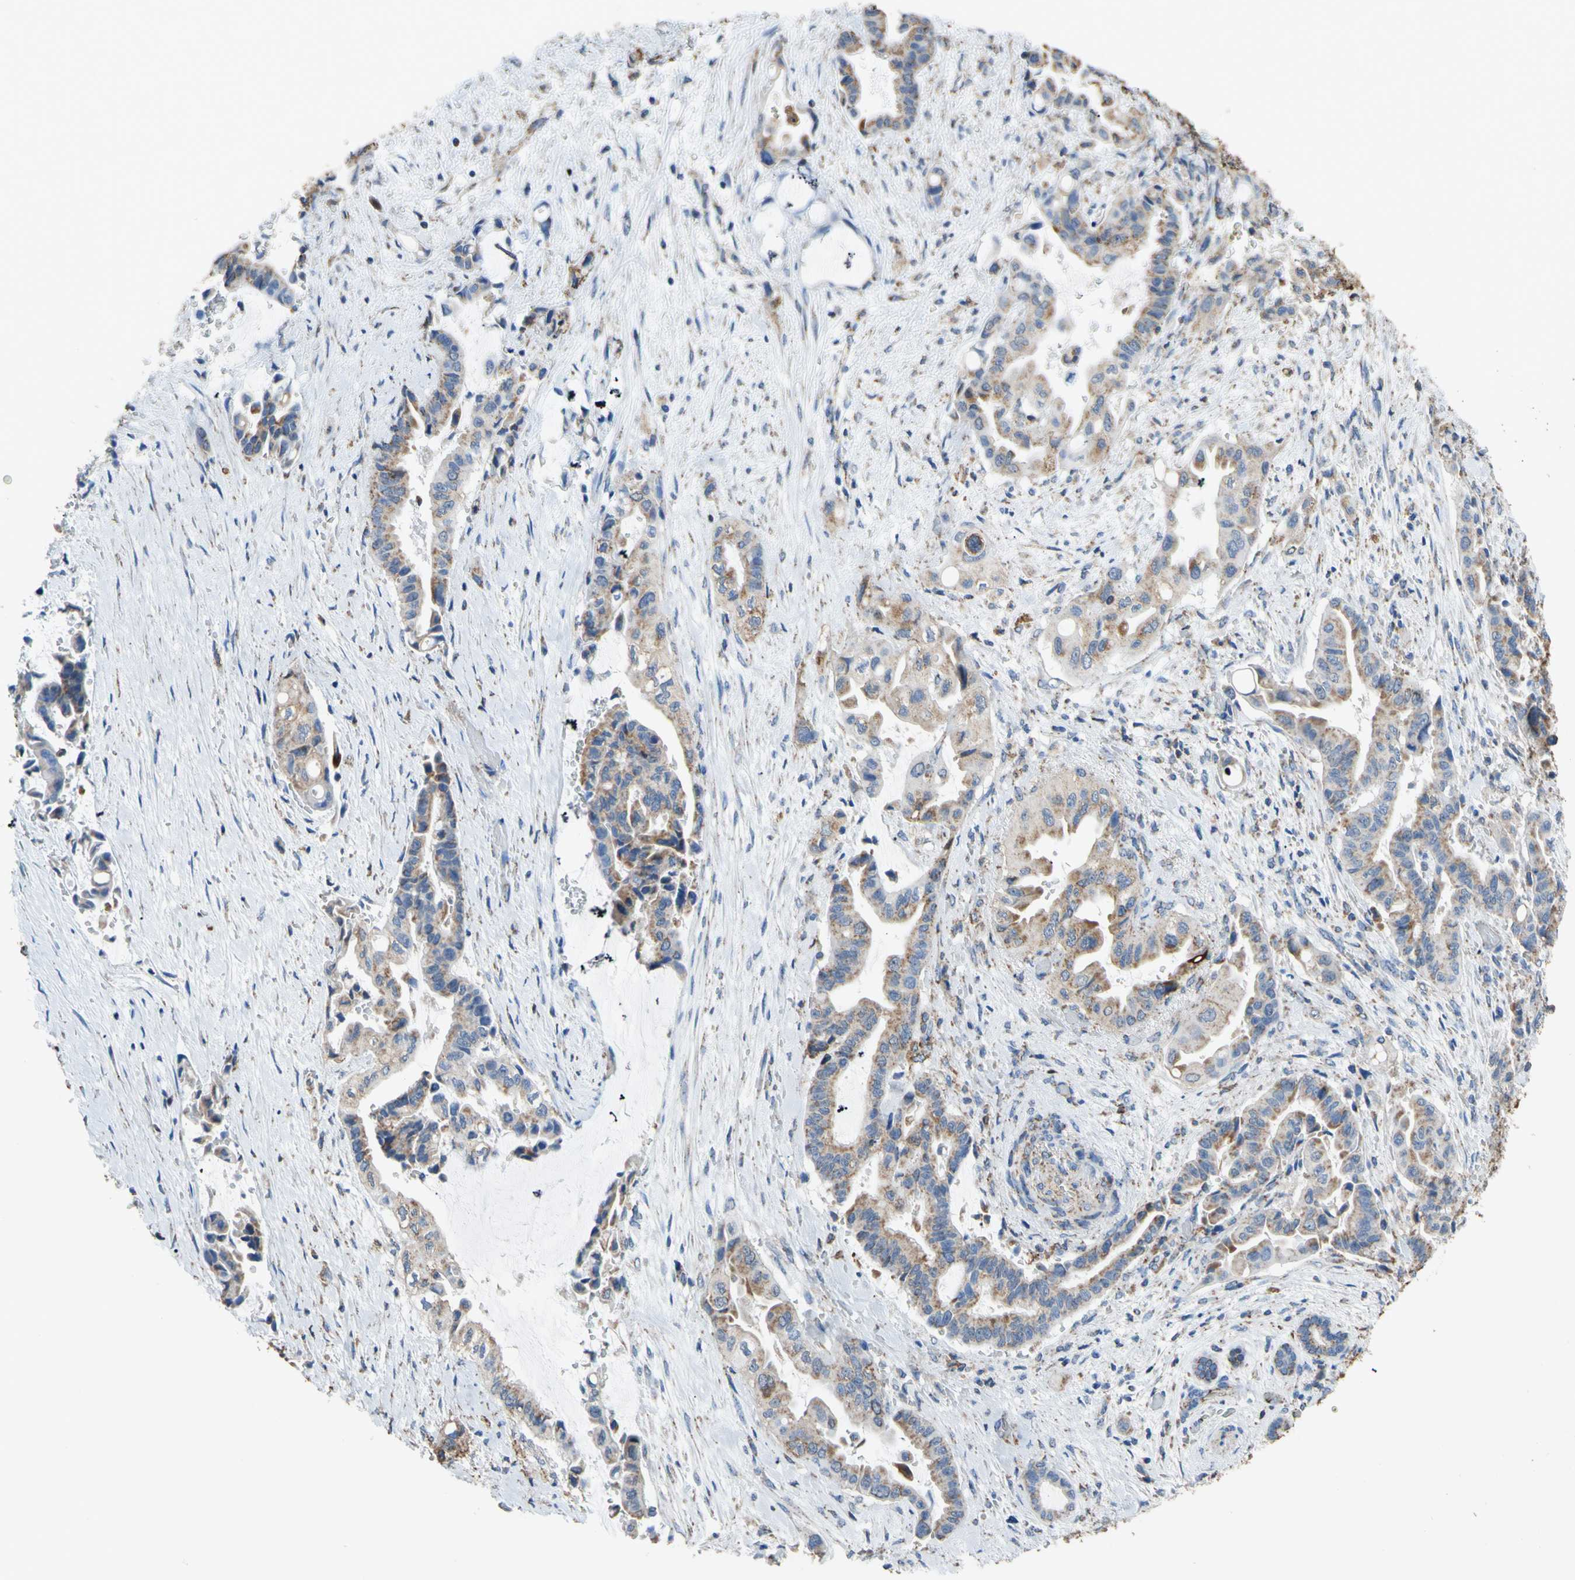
{"staining": {"intensity": "weak", "quantity": ">75%", "location": "cytoplasmic/membranous"}, "tissue": "liver cancer", "cell_type": "Tumor cells", "image_type": "cancer", "snomed": [{"axis": "morphology", "description": "Cholangiocarcinoma"}, {"axis": "topography", "description": "Liver"}], "caption": "Tumor cells reveal low levels of weak cytoplasmic/membranous staining in about >75% of cells in human liver cancer (cholangiocarcinoma).", "gene": "CMKLR2", "patient": {"sex": "female", "age": 61}}